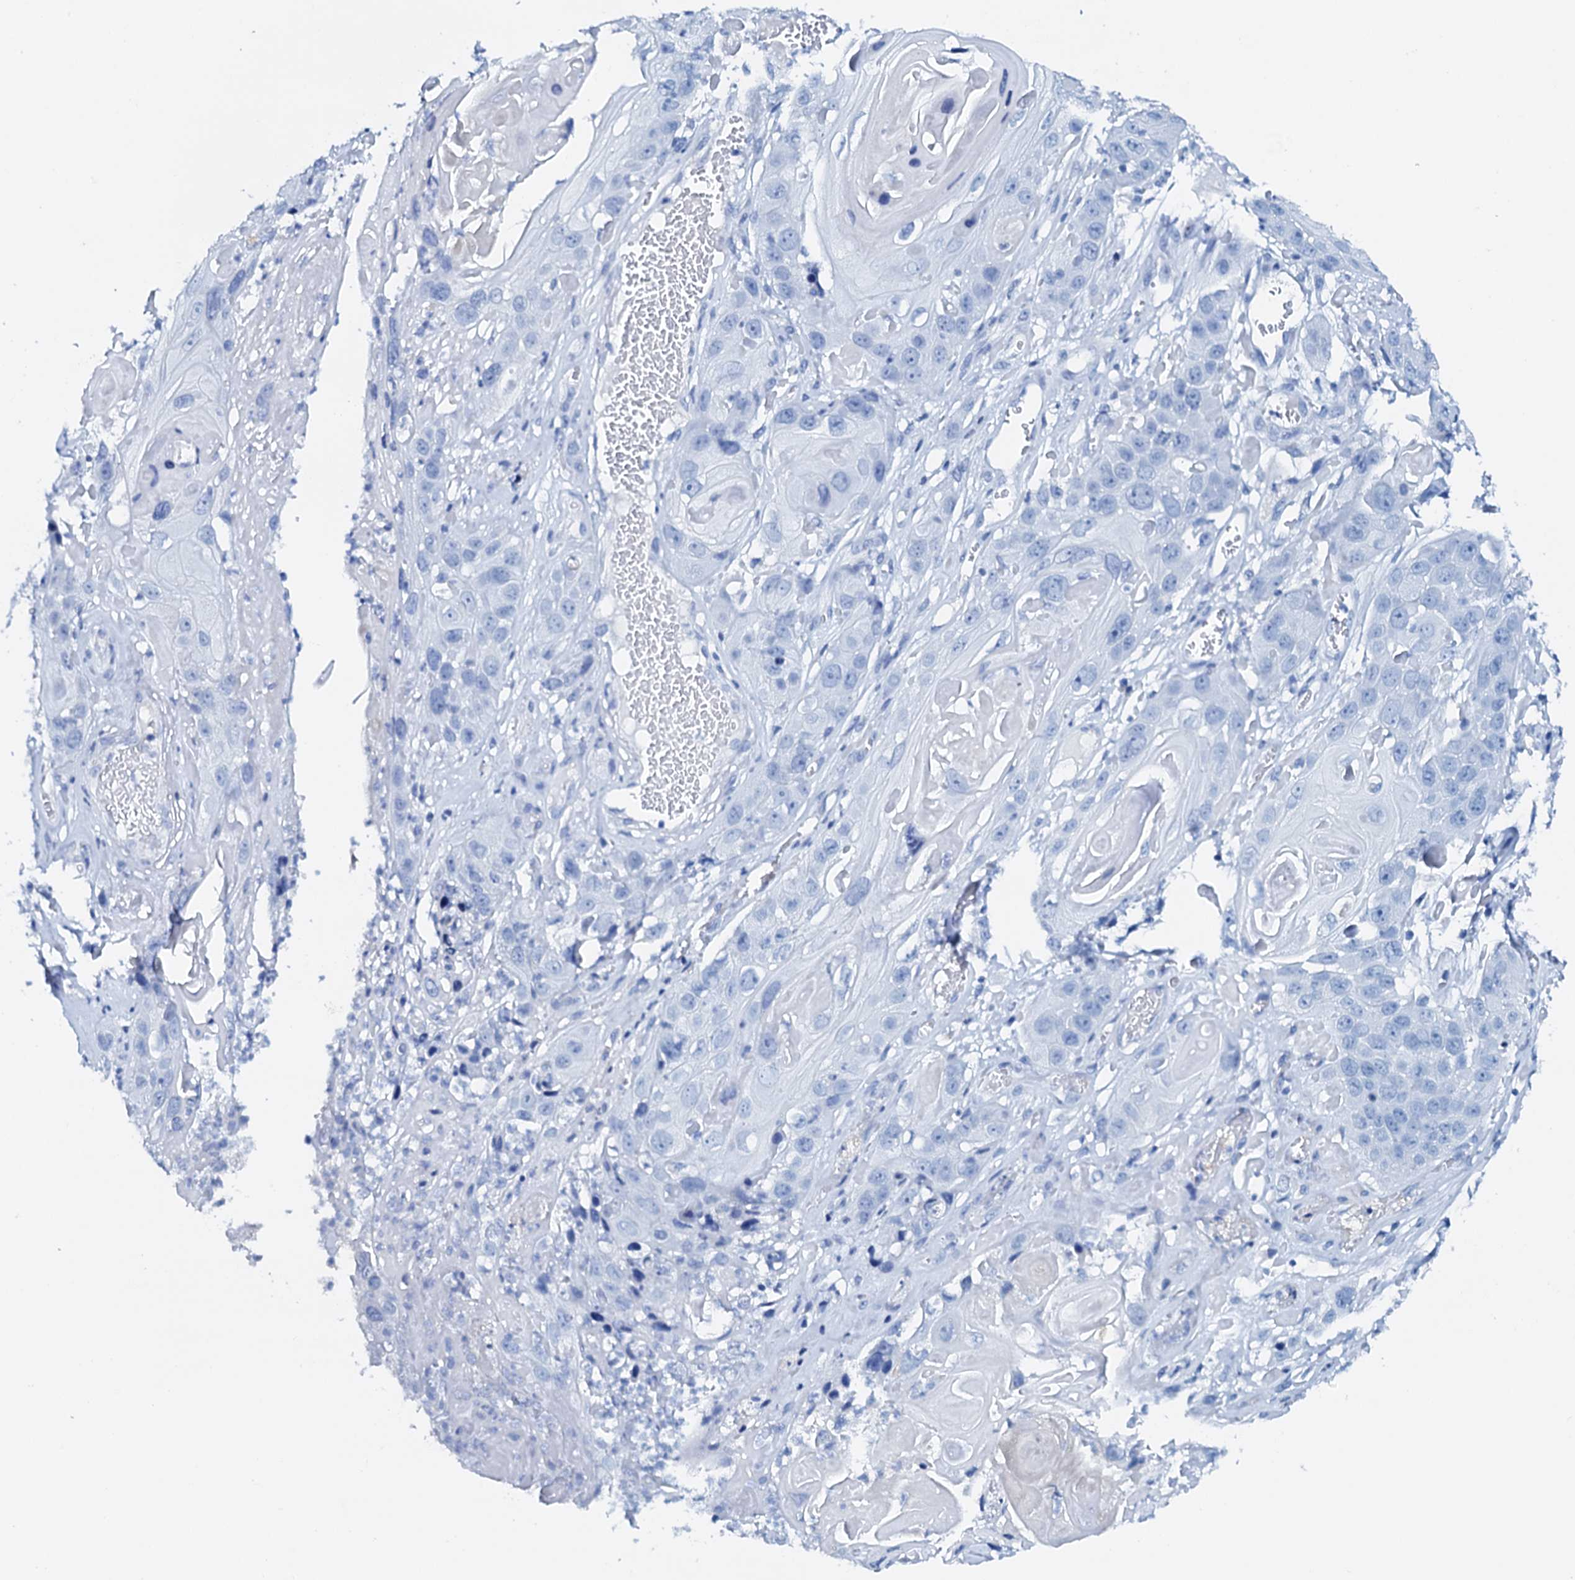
{"staining": {"intensity": "negative", "quantity": "none", "location": "none"}, "tissue": "skin cancer", "cell_type": "Tumor cells", "image_type": "cancer", "snomed": [{"axis": "morphology", "description": "Squamous cell carcinoma, NOS"}, {"axis": "topography", "description": "Skin"}], "caption": "This is a photomicrograph of immunohistochemistry staining of skin squamous cell carcinoma, which shows no expression in tumor cells.", "gene": "AMER2", "patient": {"sex": "male", "age": 55}}